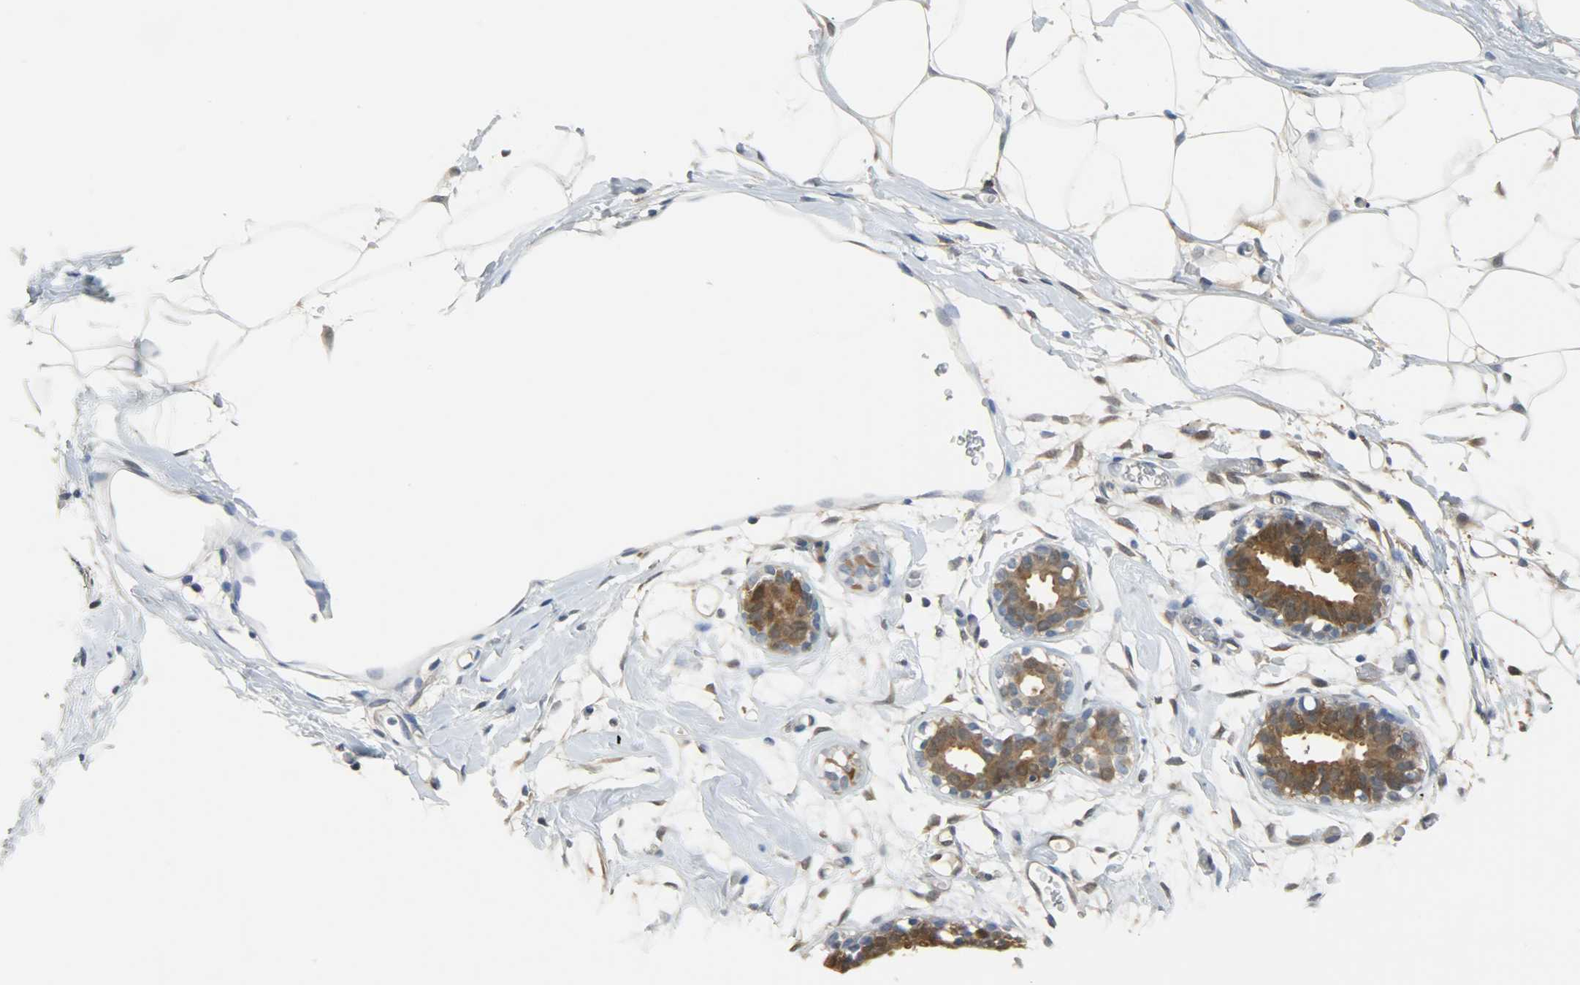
{"staining": {"intensity": "weak", "quantity": ">75%", "location": "cytoplasmic/membranous"}, "tissue": "adipose tissue", "cell_type": "Adipocytes", "image_type": "normal", "snomed": [{"axis": "morphology", "description": "Normal tissue, NOS"}, {"axis": "topography", "description": "Breast"}, {"axis": "topography", "description": "Soft tissue"}], "caption": "Adipose tissue stained with IHC demonstrates weak cytoplasmic/membranous staining in approximately >75% of adipocytes. The protein of interest is stained brown, and the nuclei are stained in blue (DAB (3,3'-diaminobenzidine) IHC with brightfield microscopy, high magnification).", "gene": "EIF4EBP1", "patient": {"sex": "female", "age": 25}}